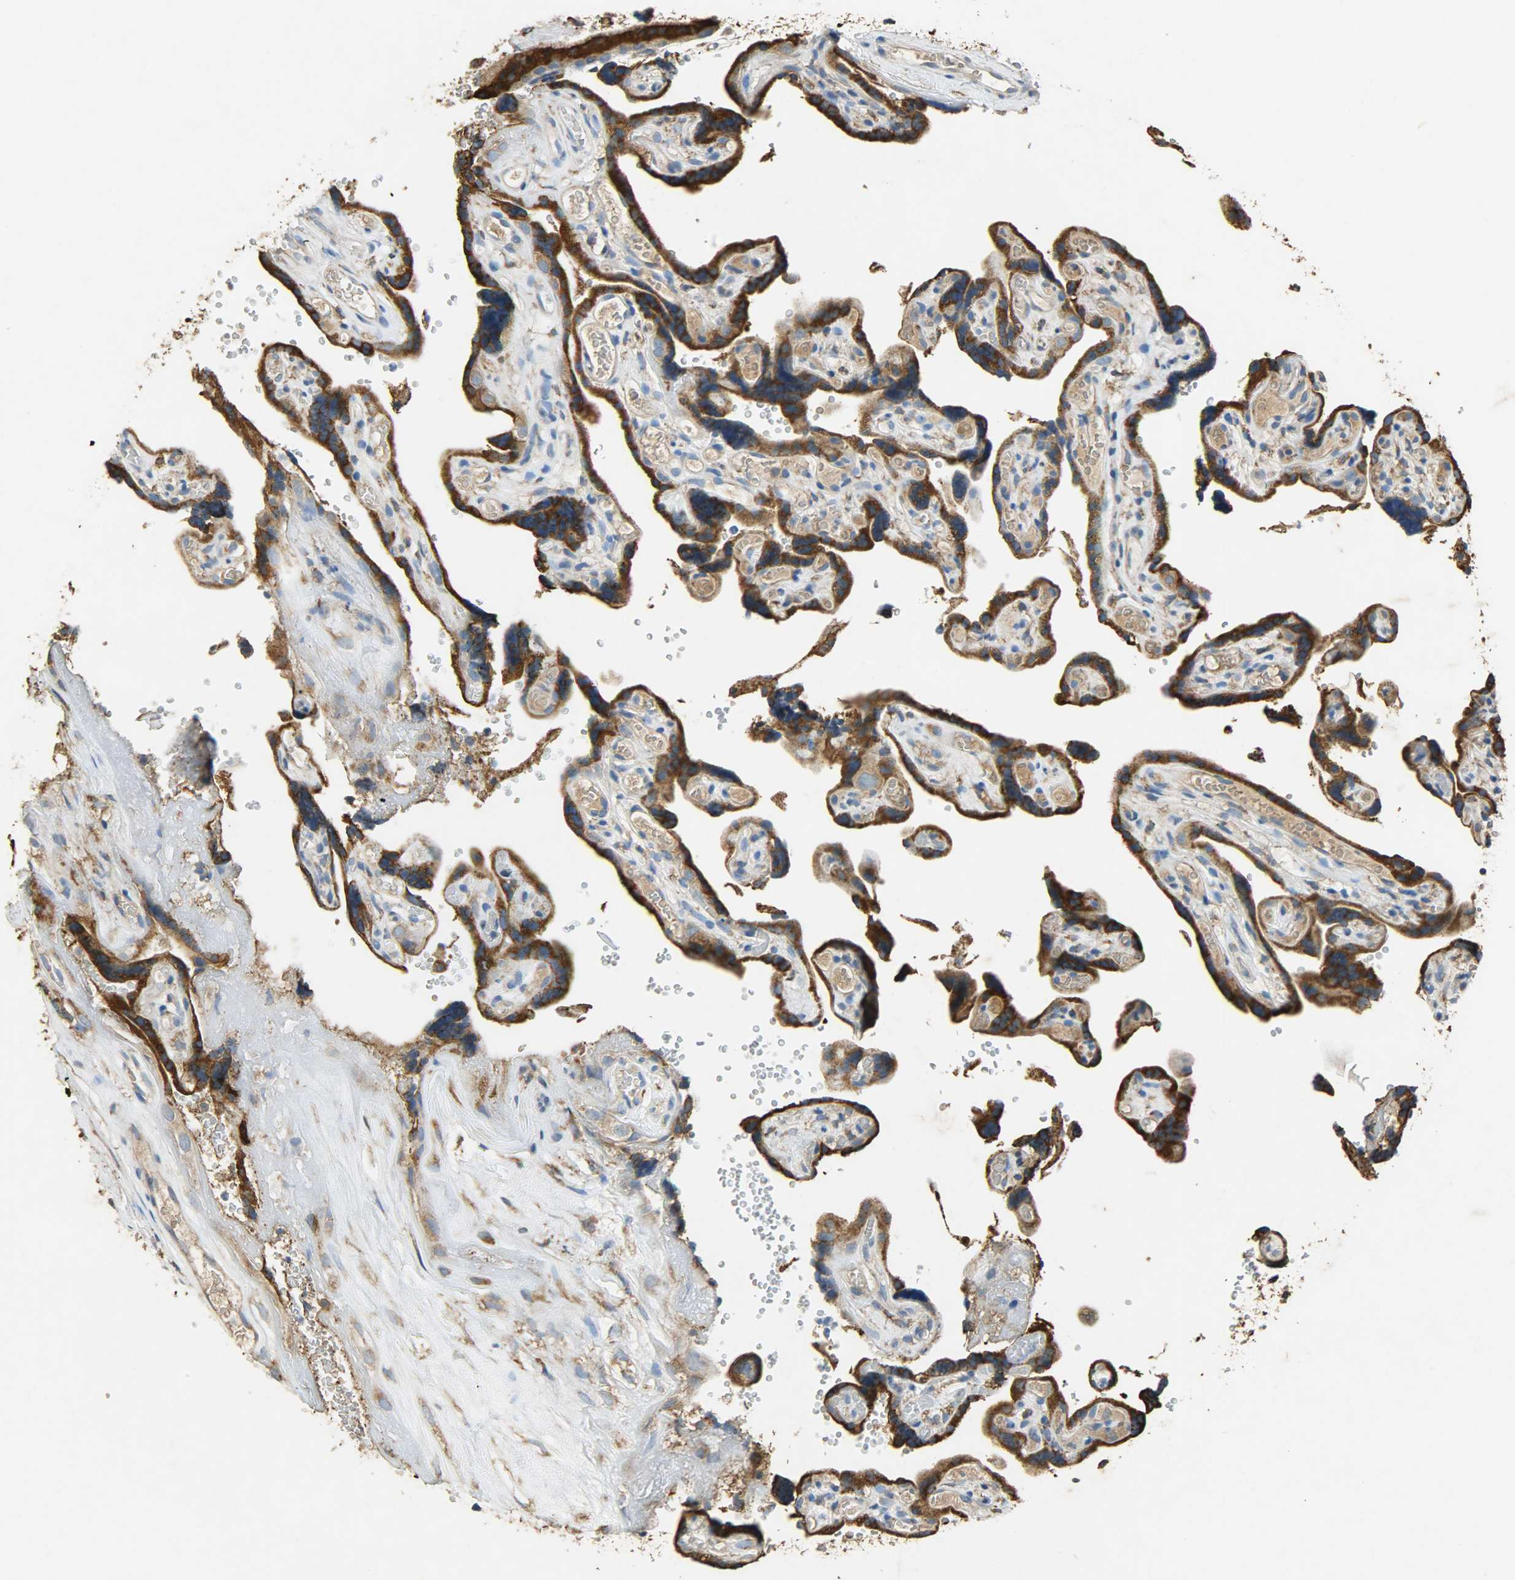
{"staining": {"intensity": "strong", "quantity": ">75%", "location": "cytoplasmic/membranous"}, "tissue": "placenta", "cell_type": "Decidual cells", "image_type": "normal", "snomed": [{"axis": "morphology", "description": "Normal tissue, NOS"}, {"axis": "topography", "description": "Placenta"}], "caption": "Protein staining displays strong cytoplasmic/membranous positivity in about >75% of decidual cells in benign placenta.", "gene": "HSPA5", "patient": {"sex": "female", "age": 30}}